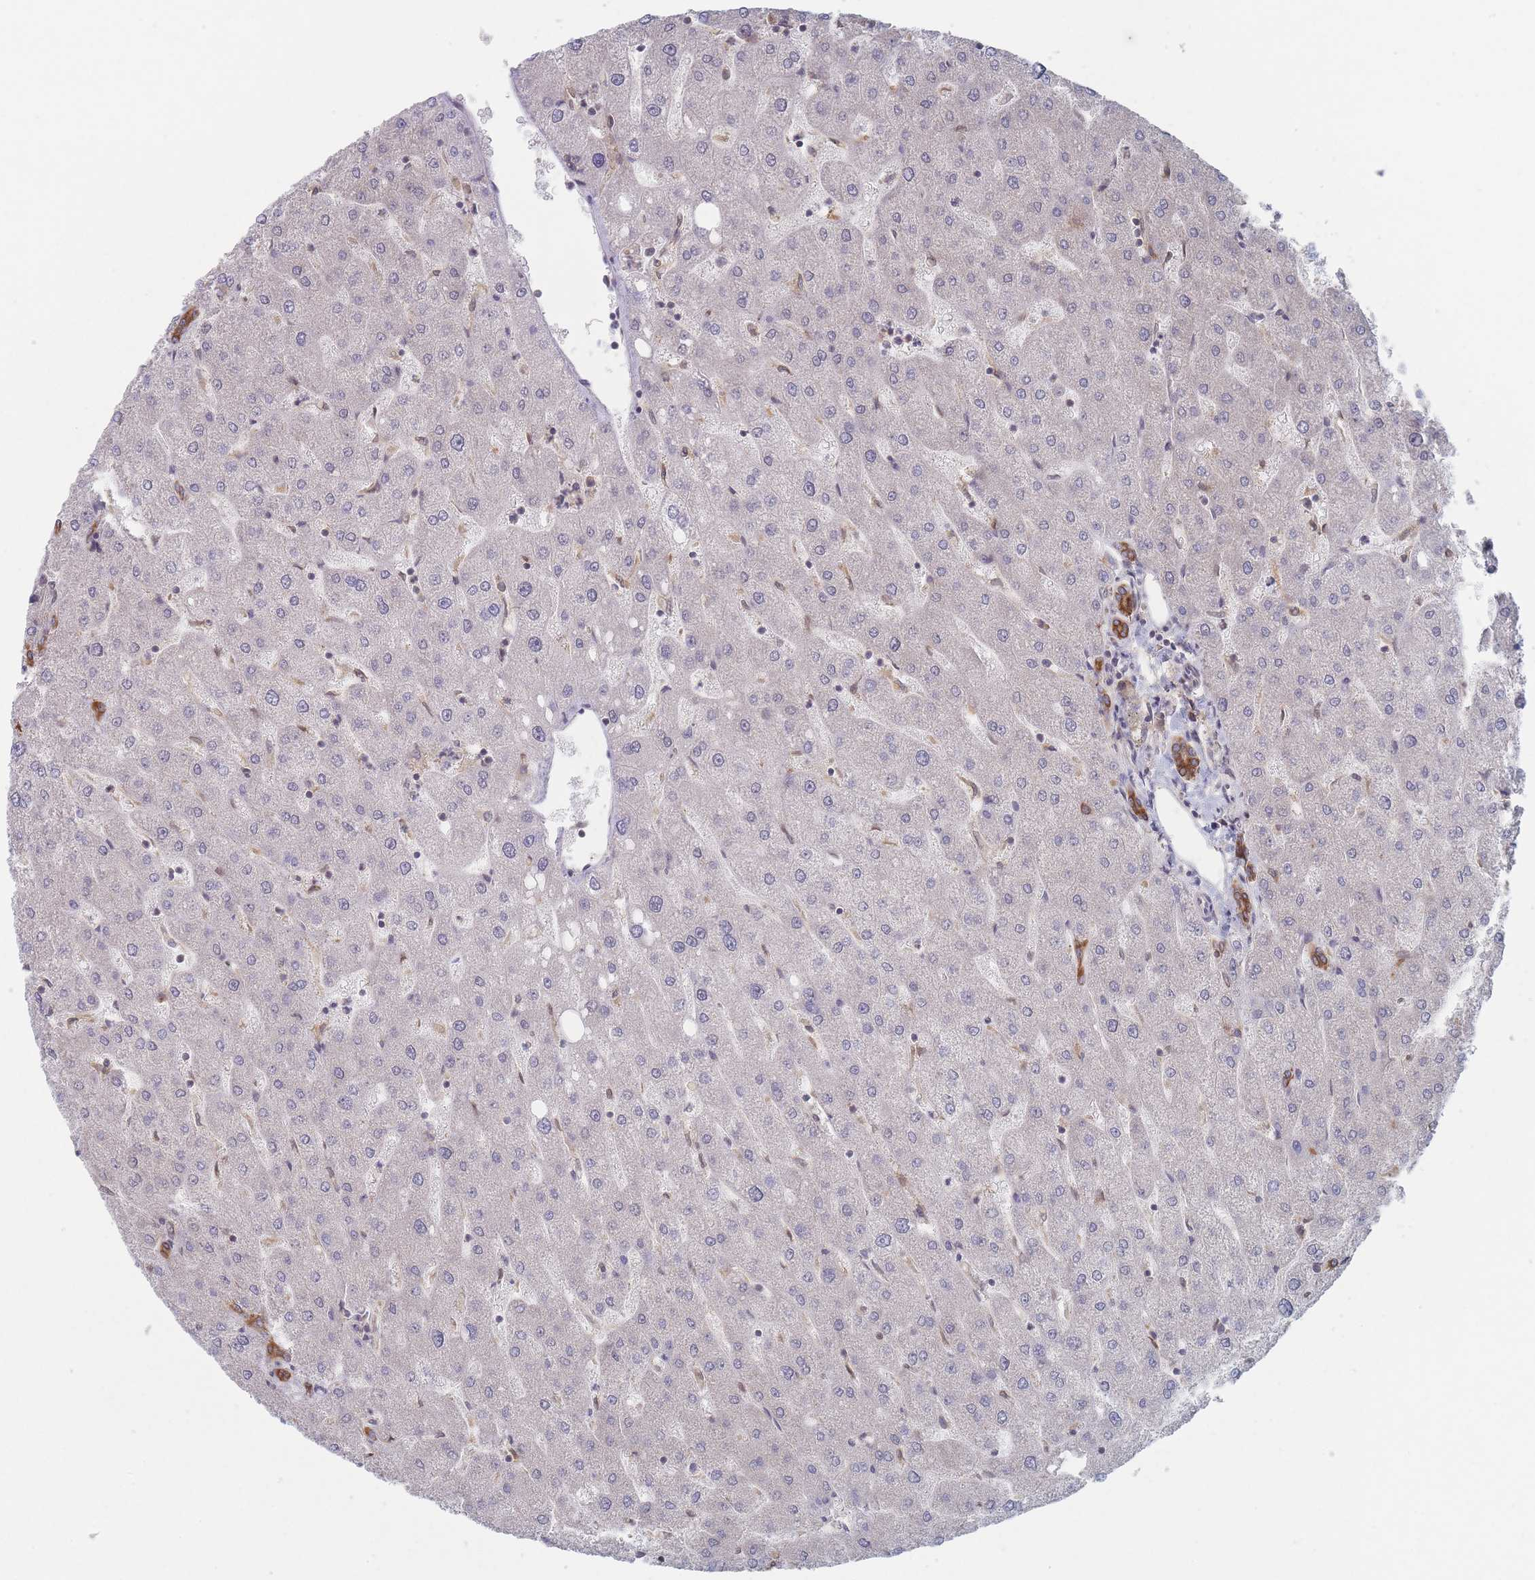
{"staining": {"intensity": "strong", "quantity": ">75%", "location": "cytoplasmic/membranous"}, "tissue": "liver", "cell_type": "Cholangiocytes", "image_type": "normal", "snomed": [{"axis": "morphology", "description": "Normal tissue, NOS"}, {"axis": "topography", "description": "Liver"}], "caption": "Protein expression analysis of benign liver exhibits strong cytoplasmic/membranous positivity in approximately >75% of cholangiocytes.", "gene": "EFCC1", "patient": {"sex": "male", "age": 67}}